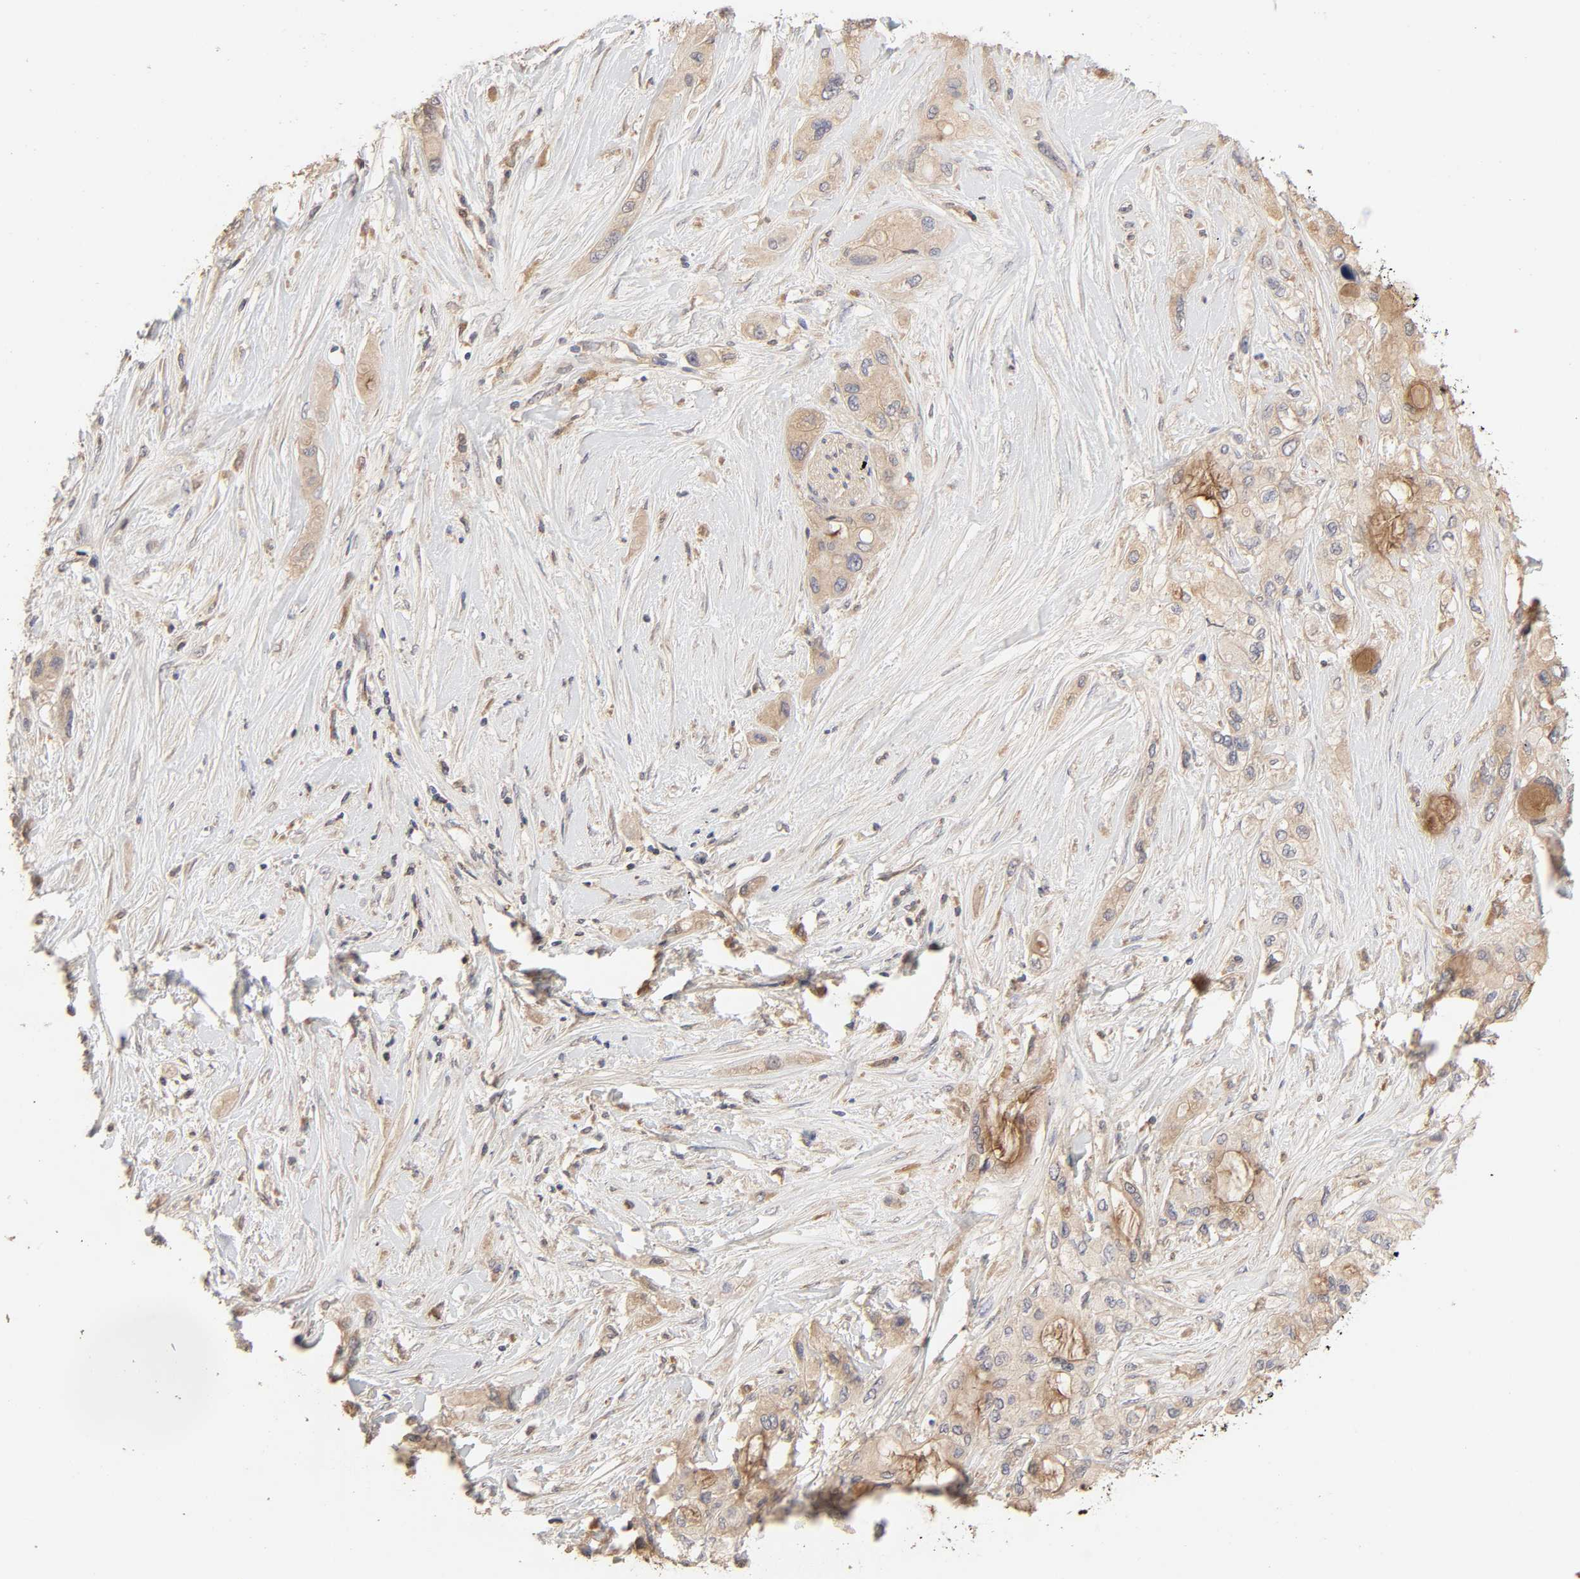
{"staining": {"intensity": "moderate", "quantity": "25%-75%", "location": "cytoplasmic/membranous"}, "tissue": "pancreatic cancer", "cell_type": "Tumor cells", "image_type": "cancer", "snomed": [{"axis": "morphology", "description": "Adenocarcinoma, NOS"}, {"axis": "topography", "description": "Pancreas"}], "caption": "Approximately 25%-75% of tumor cells in human pancreatic cancer (adenocarcinoma) demonstrate moderate cytoplasmic/membranous protein expression as visualized by brown immunohistochemical staining.", "gene": "AP1G2", "patient": {"sex": "female", "age": 59}}